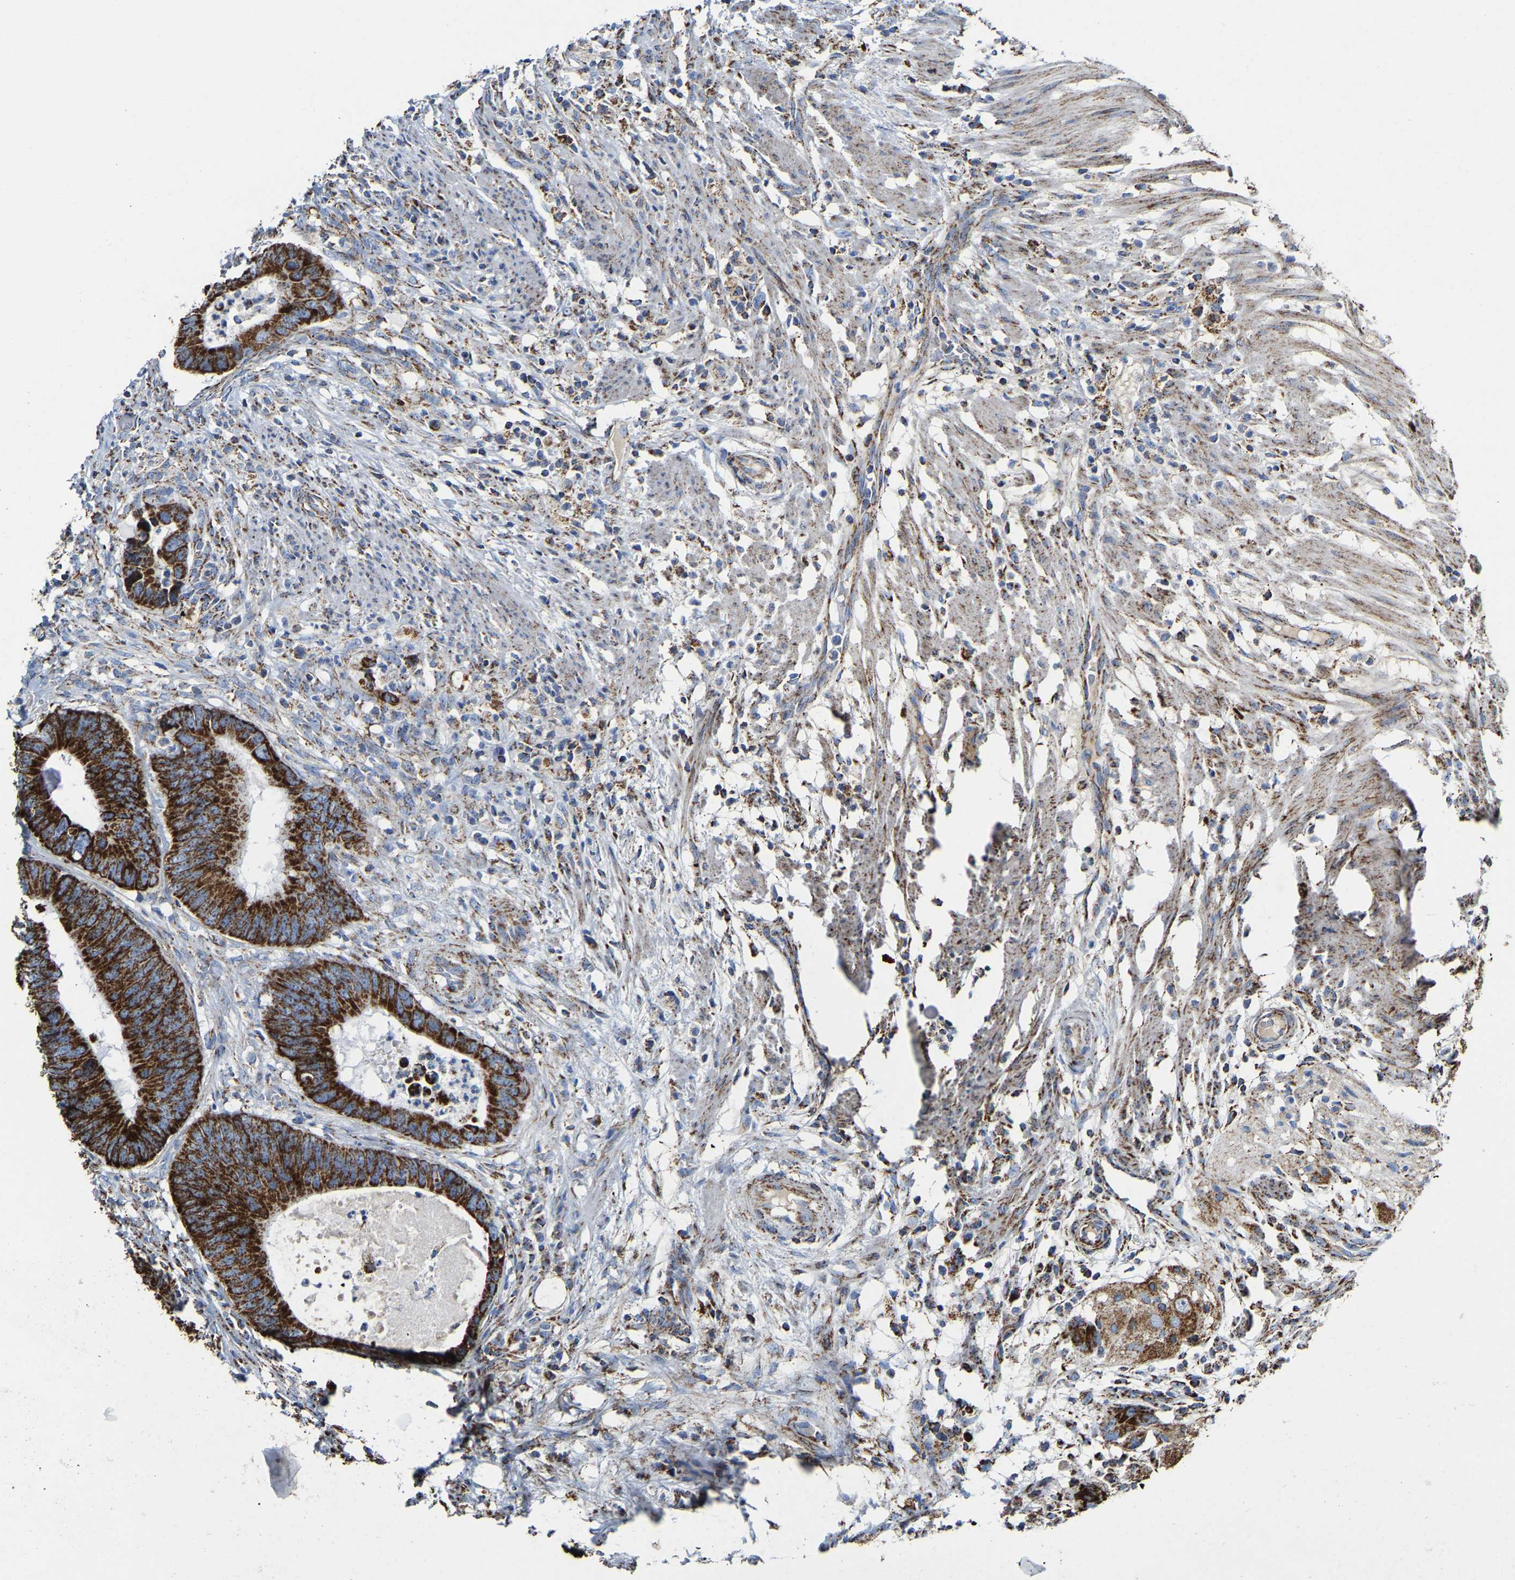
{"staining": {"intensity": "strong", "quantity": ">75%", "location": "cytoplasmic/membranous"}, "tissue": "colorectal cancer", "cell_type": "Tumor cells", "image_type": "cancer", "snomed": [{"axis": "morphology", "description": "Adenocarcinoma, NOS"}, {"axis": "topography", "description": "Colon"}], "caption": "Human colorectal cancer stained with a protein marker reveals strong staining in tumor cells.", "gene": "HIBADH", "patient": {"sex": "male", "age": 56}}